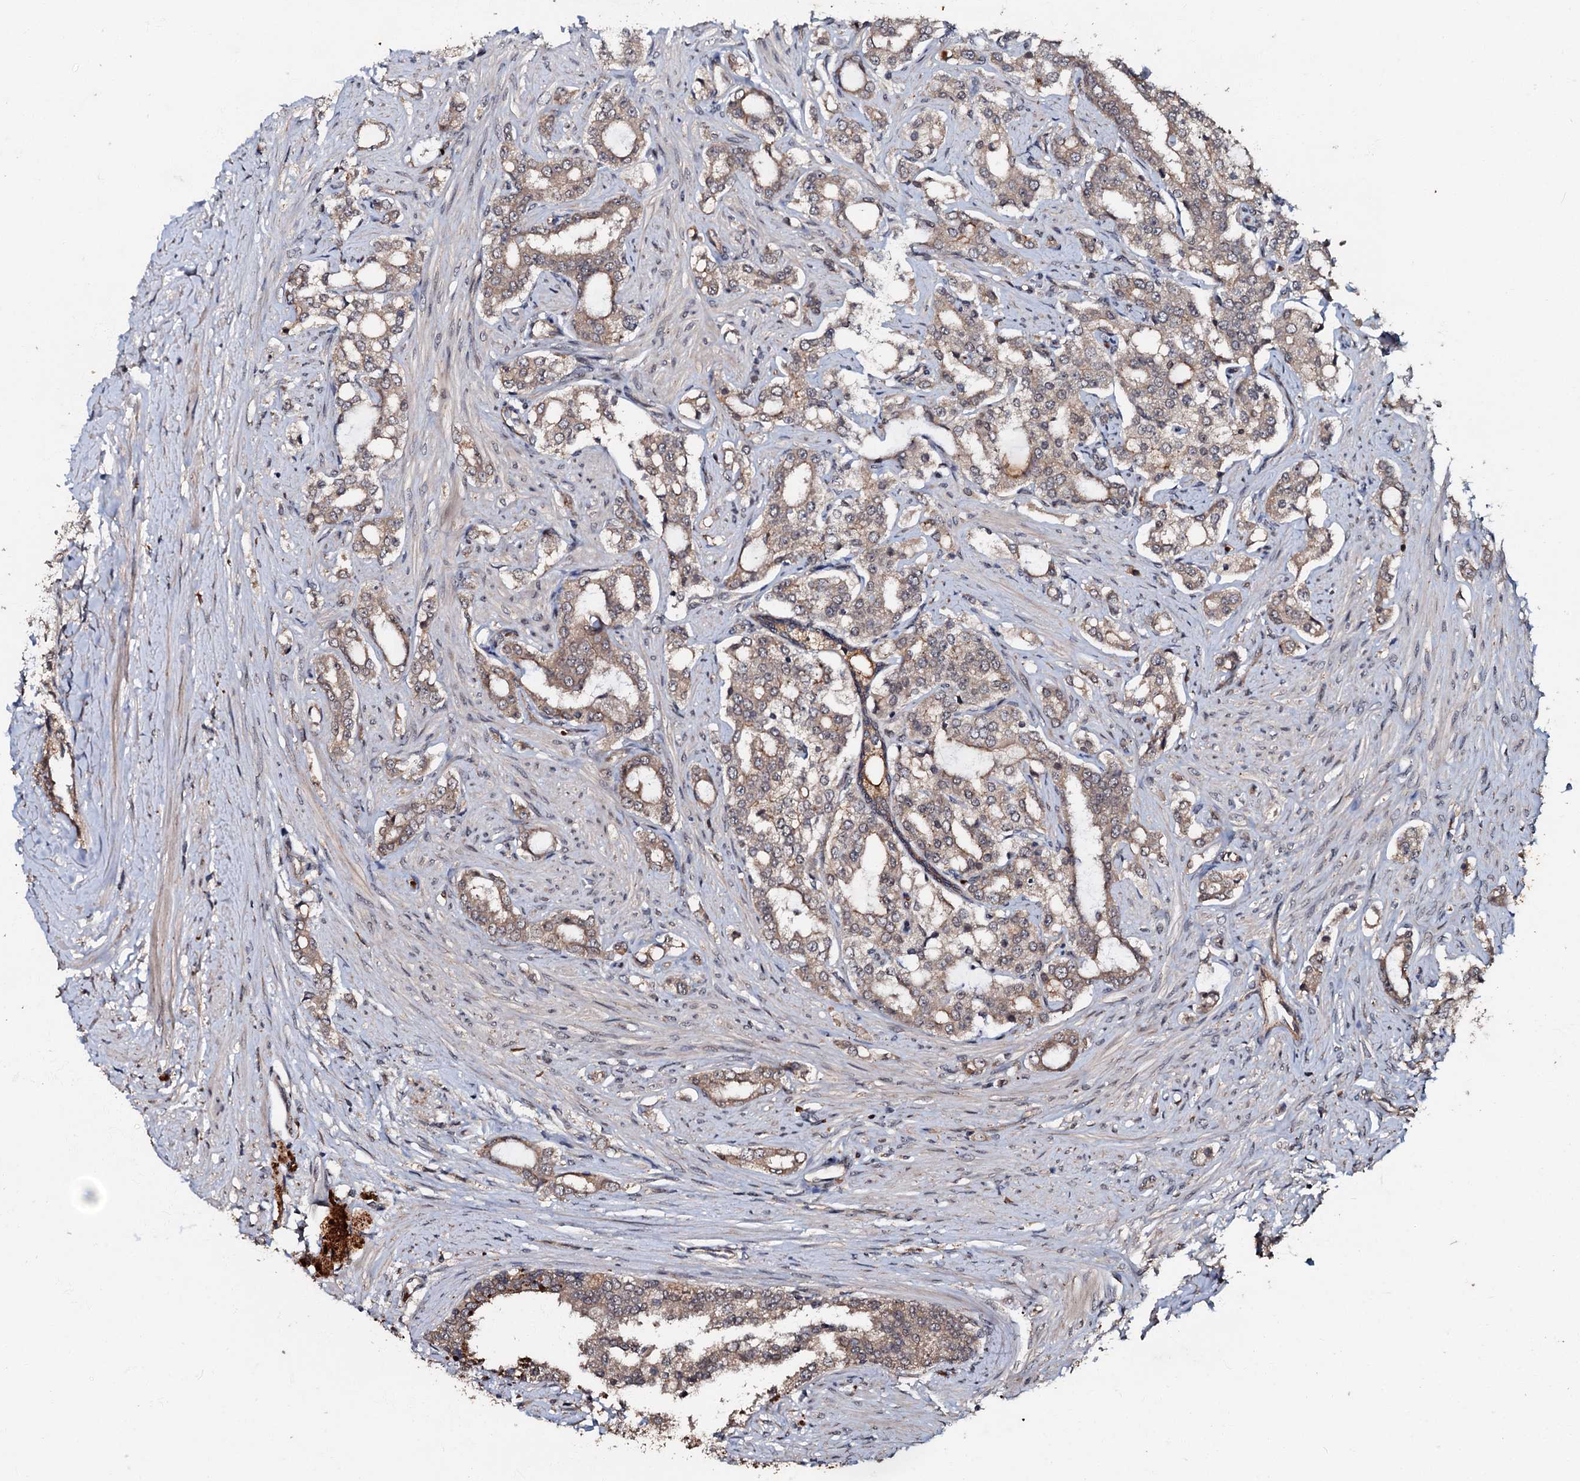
{"staining": {"intensity": "weak", "quantity": "25%-75%", "location": "cytoplasmic/membranous"}, "tissue": "prostate cancer", "cell_type": "Tumor cells", "image_type": "cancer", "snomed": [{"axis": "morphology", "description": "Adenocarcinoma, High grade"}, {"axis": "topography", "description": "Prostate"}], "caption": "Prostate cancer (adenocarcinoma (high-grade)) tissue shows weak cytoplasmic/membranous positivity in about 25%-75% of tumor cells", "gene": "MANSC4", "patient": {"sex": "male", "age": 64}}